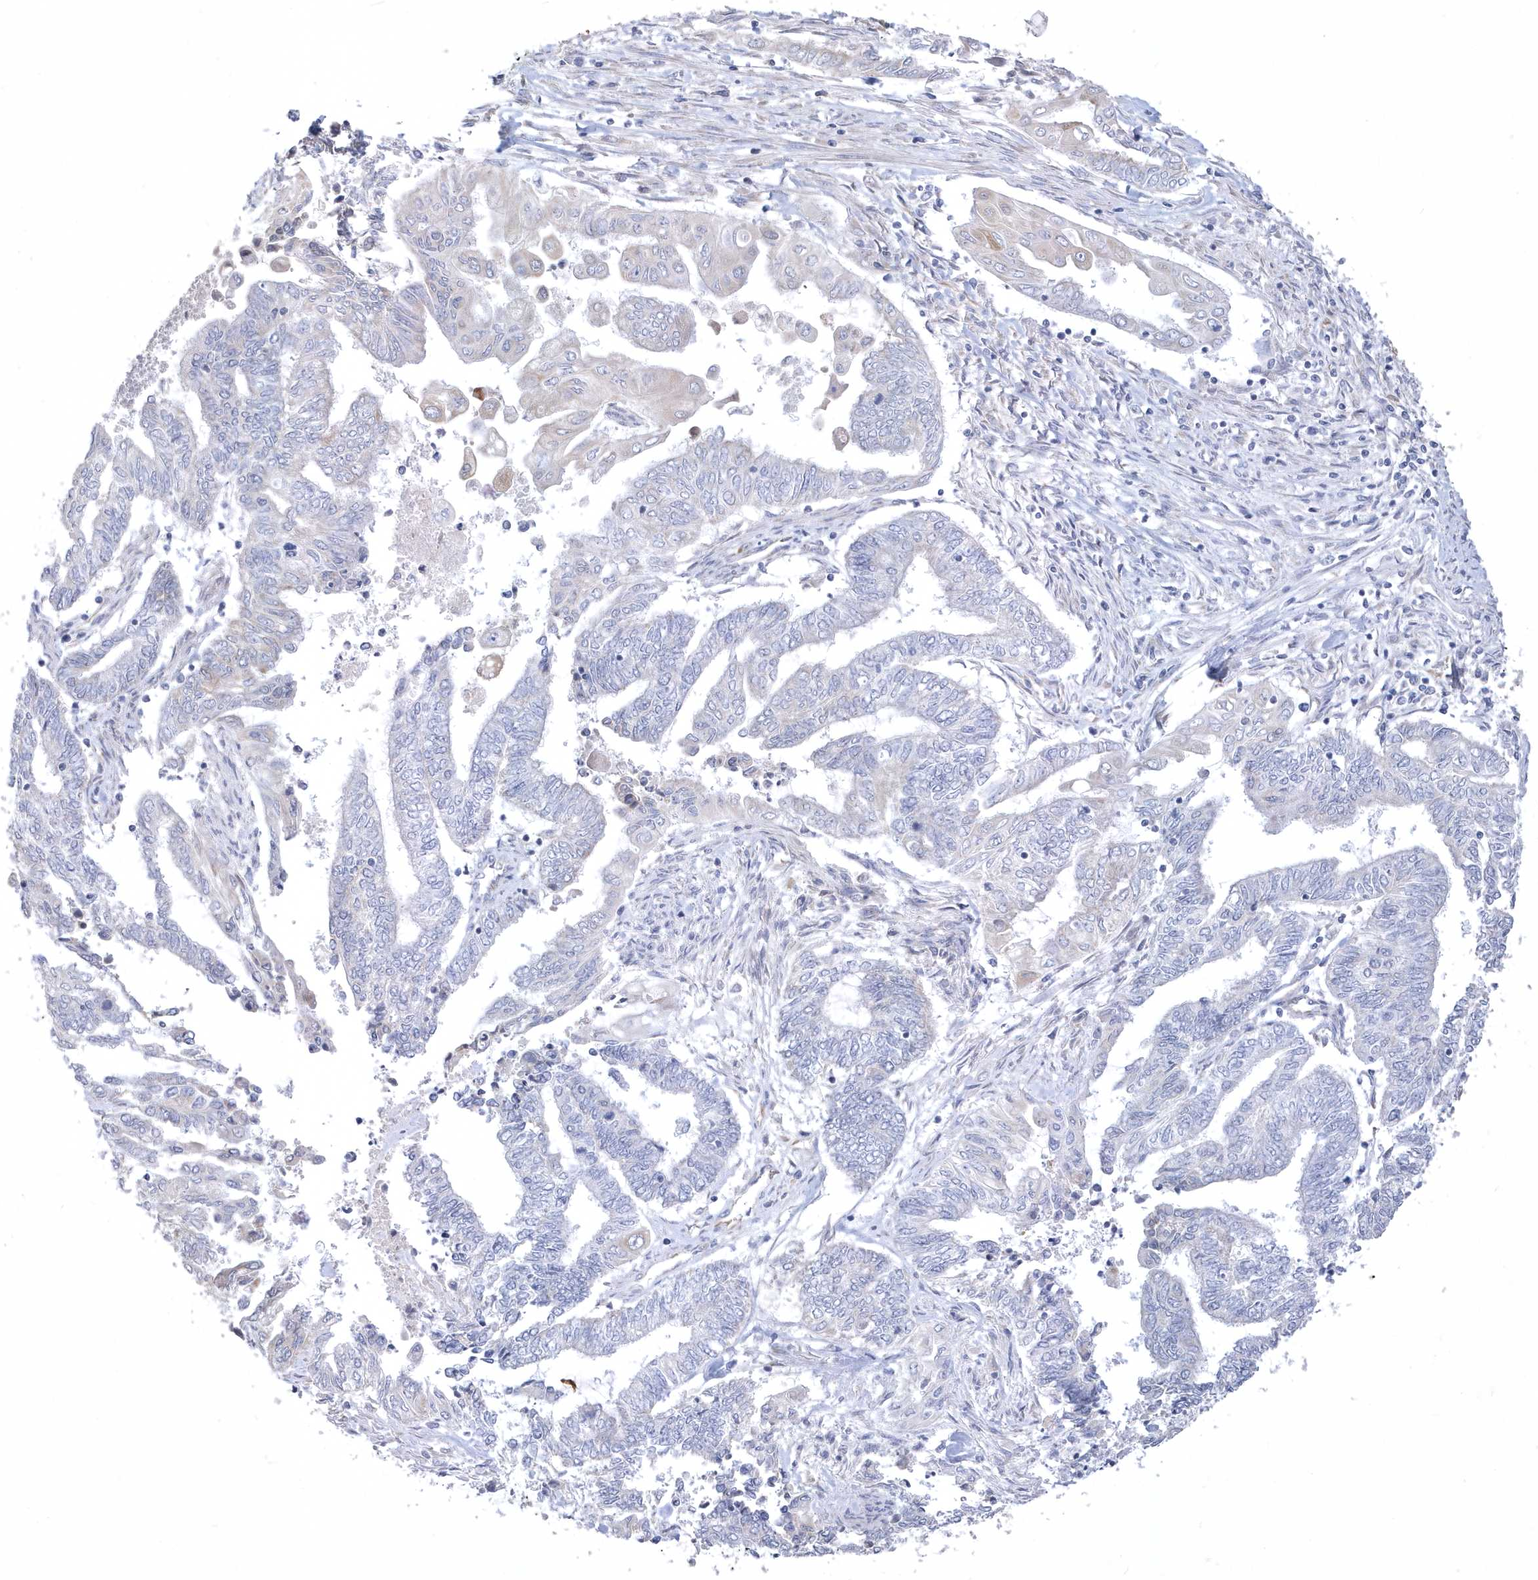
{"staining": {"intensity": "negative", "quantity": "none", "location": "none"}, "tissue": "endometrial cancer", "cell_type": "Tumor cells", "image_type": "cancer", "snomed": [{"axis": "morphology", "description": "Adenocarcinoma, NOS"}, {"axis": "topography", "description": "Uterus"}, {"axis": "topography", "description": "Endometrium"}], "caption": "Tumor cells show no significant protein staining in endometrial cancer.", "gene": "DGAT1", "patient": {"sex": "female", "age": 70}}